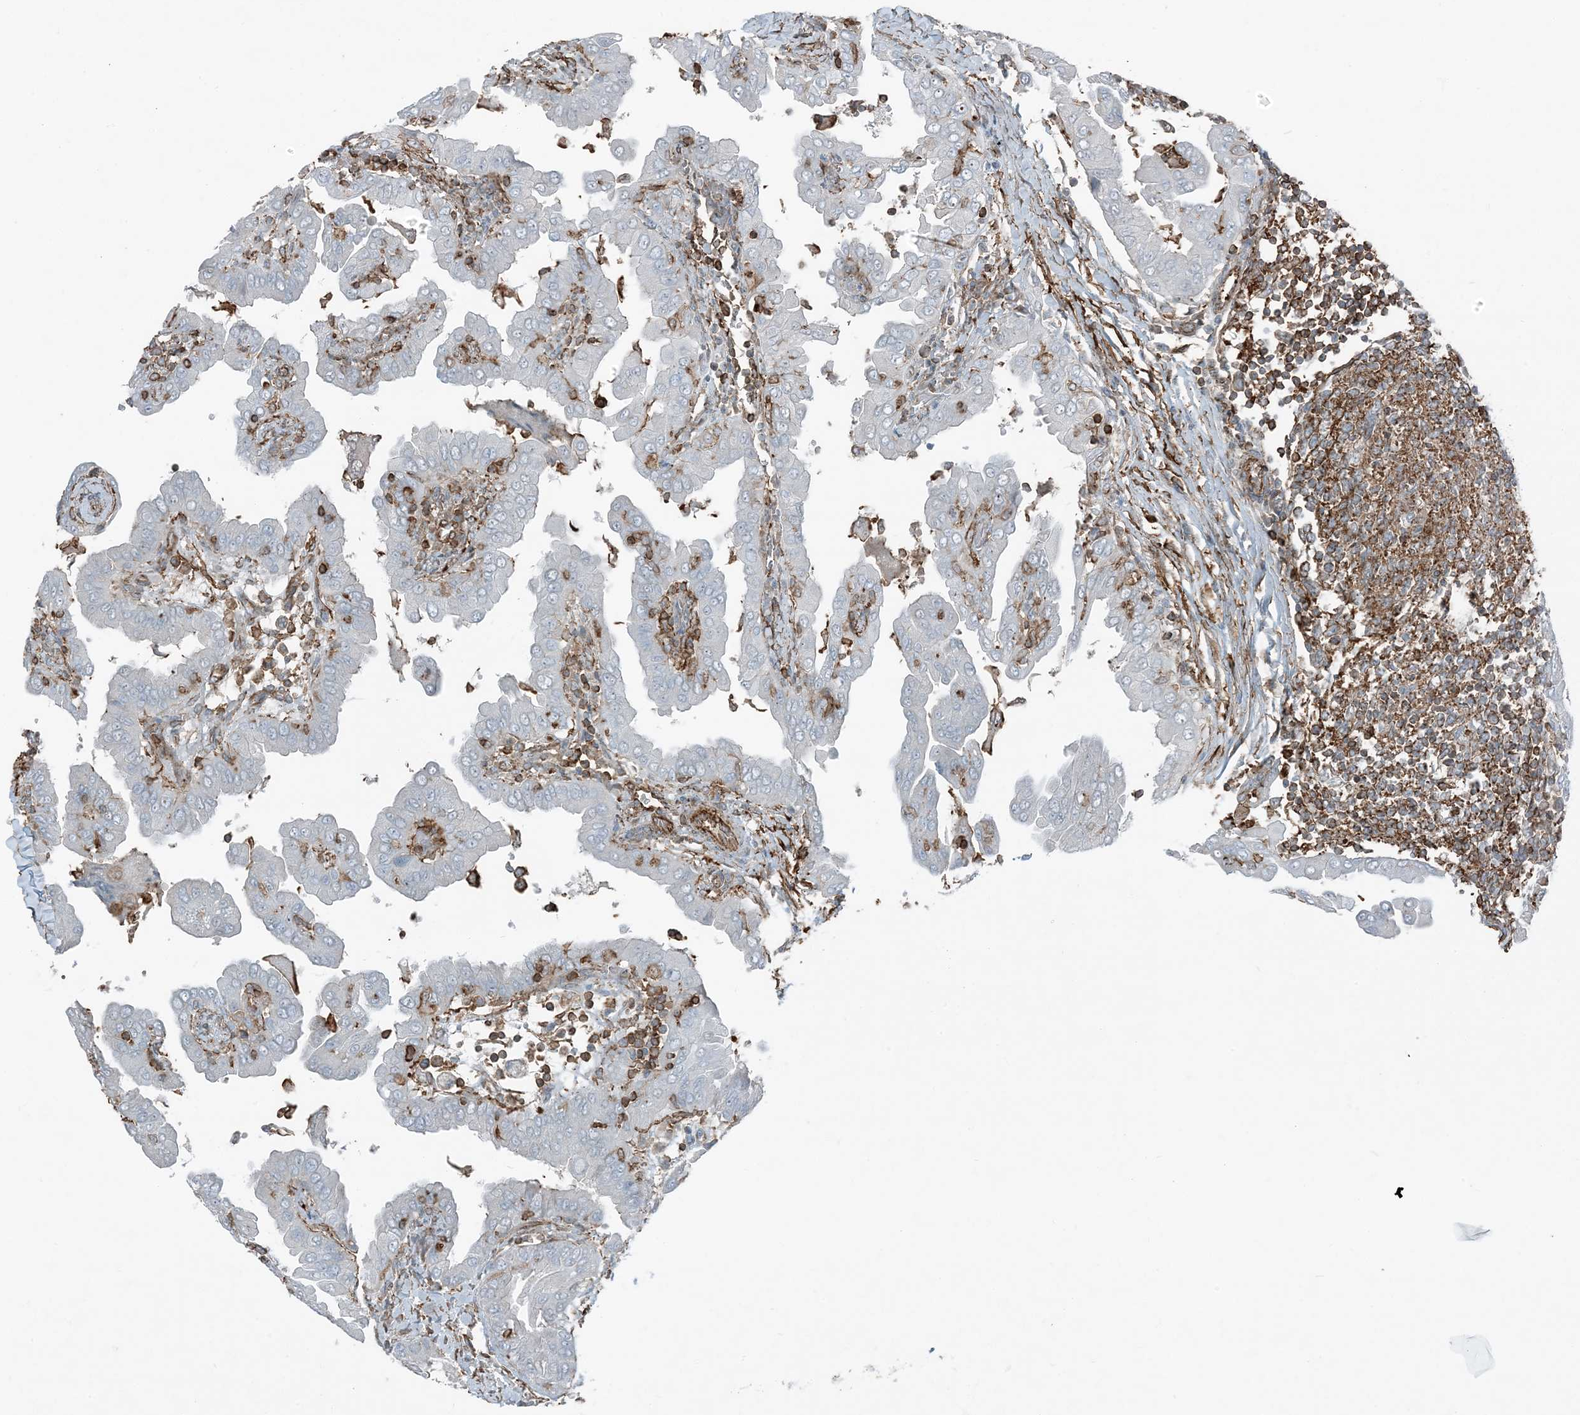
{"staining": {"intensity": "negative", "quantity": "none", "location": "none"}, "tissue": "thyroid cancer", "cell_type": "Tumor cells", "image_type": "cancer", "snomed": [{"axis": "morphology", "description": "Papillary adenocarcinoma, NOS"}, {"axis": "topography", "description": "Thyroid gland"}], "caption": "This is an IHC photomicrograph of human thyroid cancer. There is no positivity in tumor cells.", "gene": "APOBEC3C", "patient": {"sex": "male", "age": 33}}